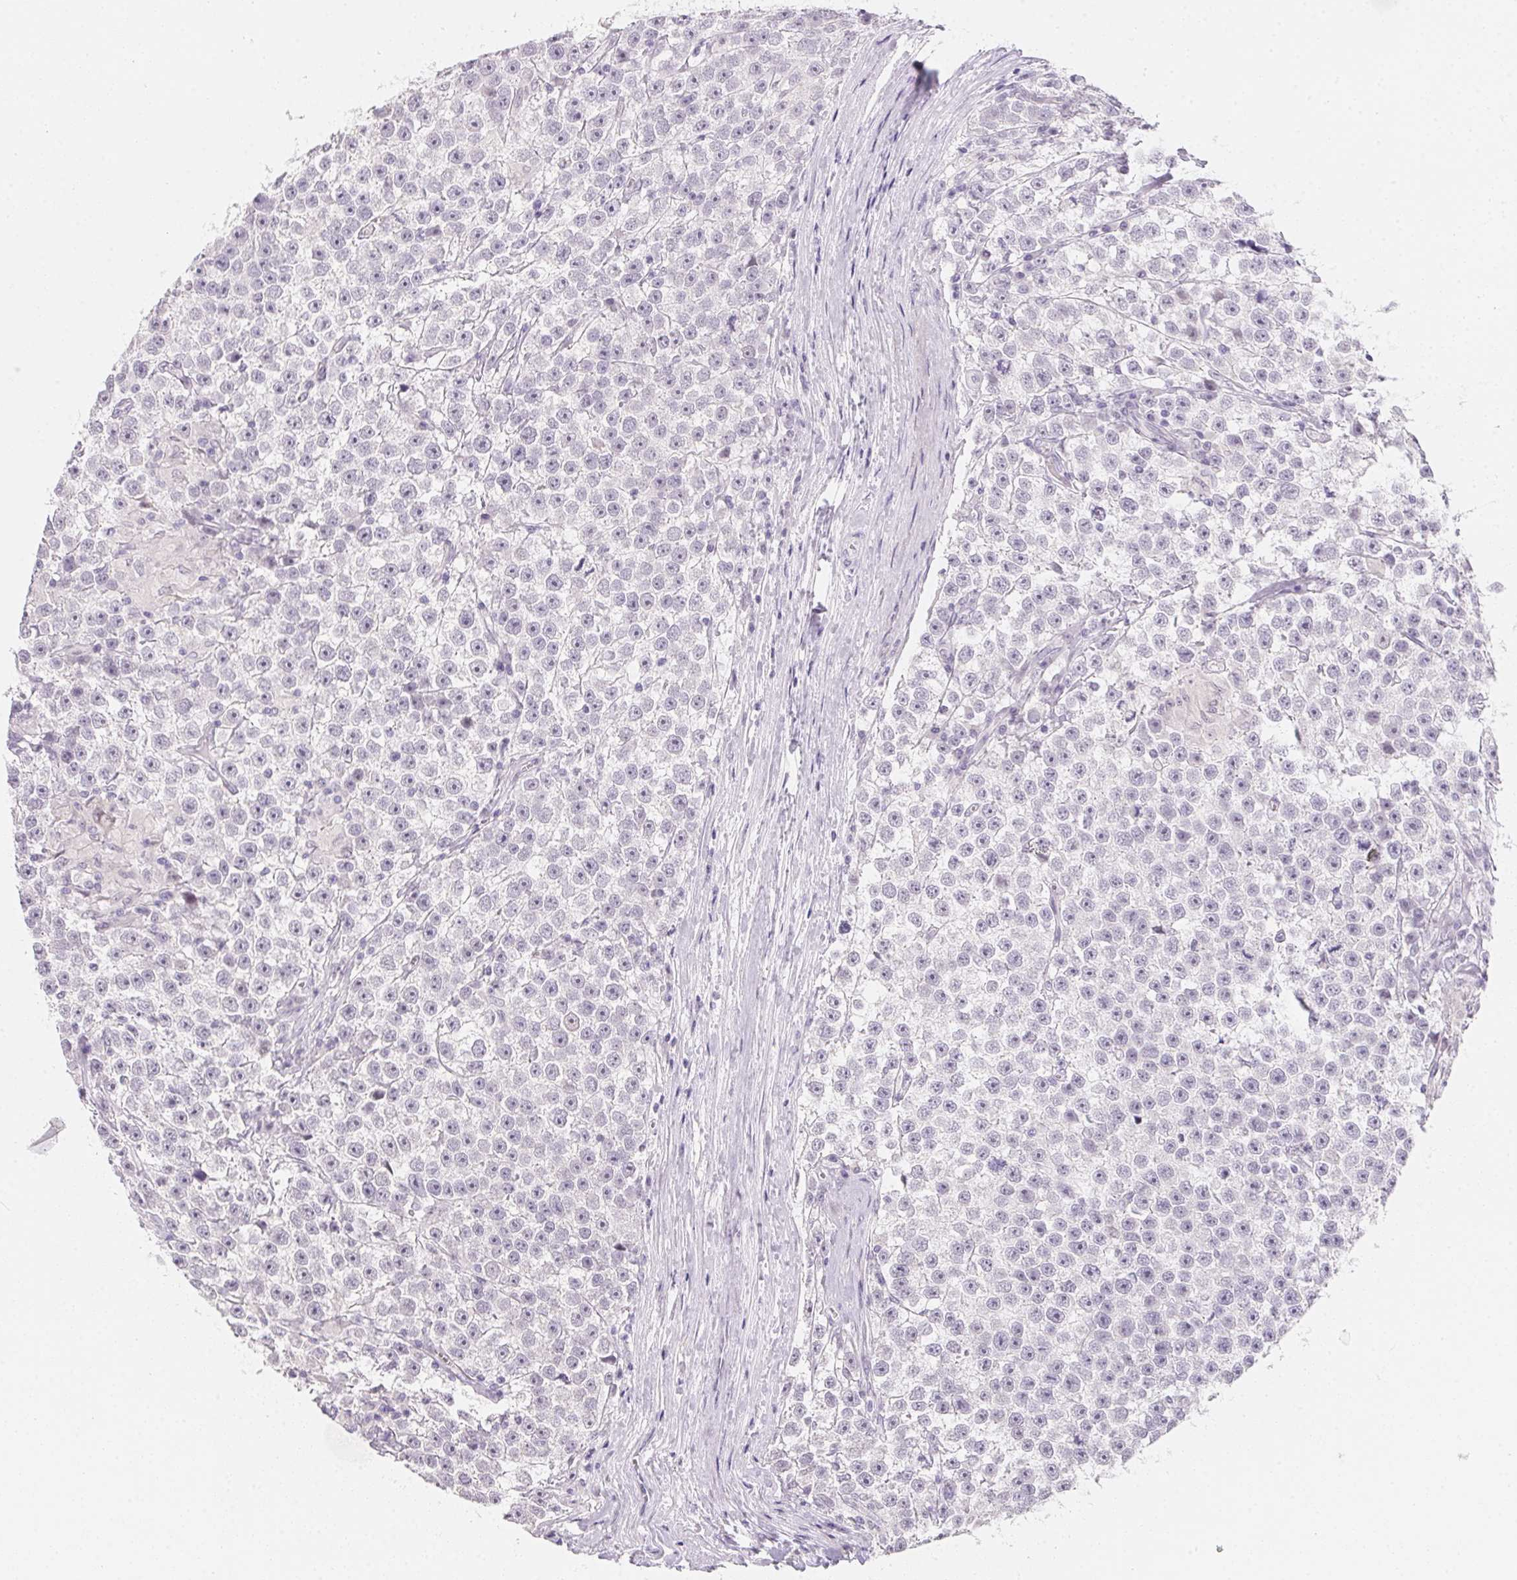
{"staining": {"intensity": "negative", "quantity": "none", "location": "none"}, "tissue": "testis cancer", "cell_type": "Tumor cells", "image_type": "cancer", "snomed": [{"axis": "morphology", "description": "Seminoma, NOS"}, {"axis": "topography", "description": "Testis"}], "caption": "Immunohistochemistry (IHC) of human testis seminoma shows no positivity in tumor cells.", "gene": "MORC1", "patient": {"sex": "male", "age": 31}}